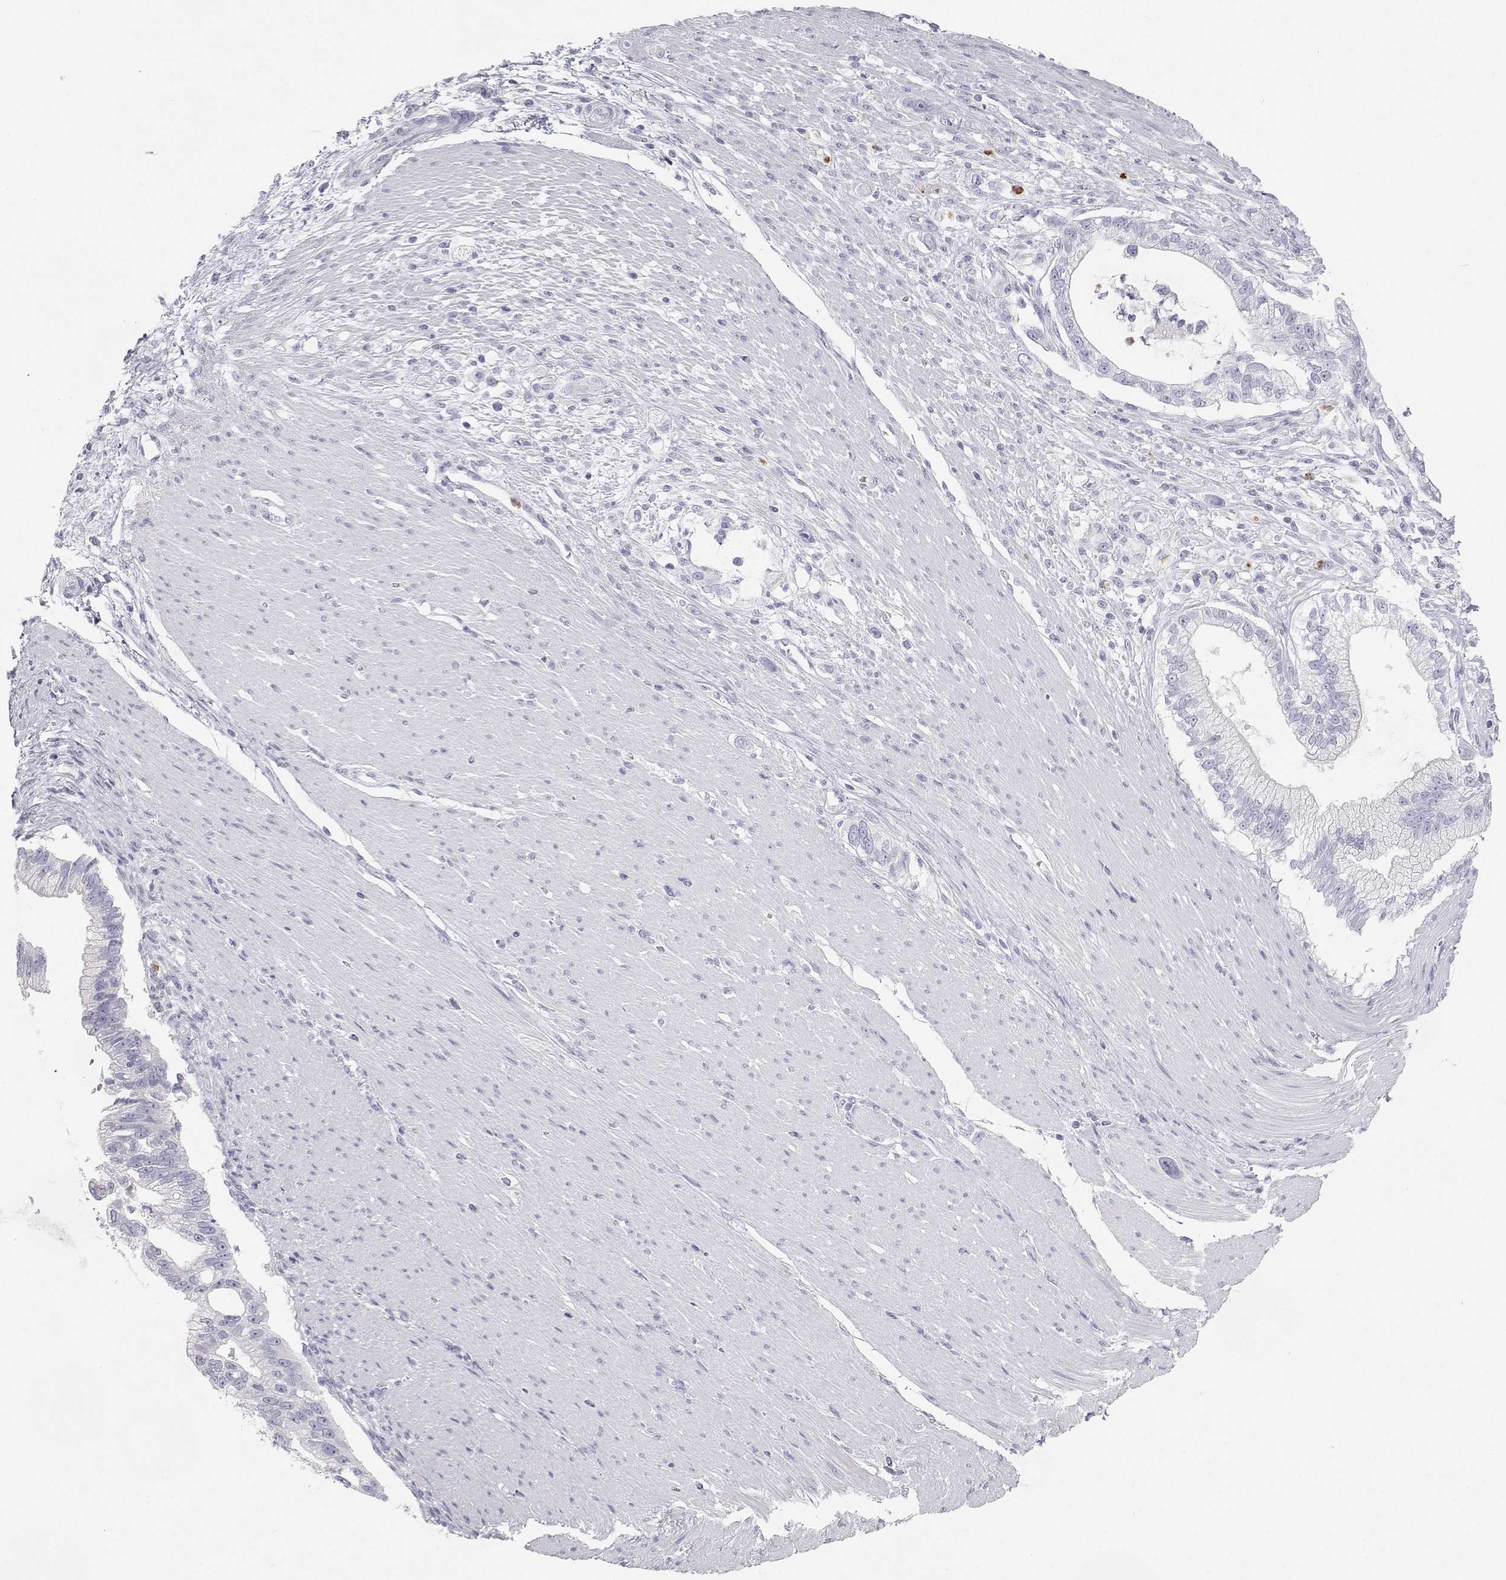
{"staining": {"intensity": "negative", "quantity": "none", "location": "none"}, "tissue": "pancreatic cancer", "cell_type": "Tumor cells", "image_type": "cancer", "snomed": [{"axis": "morphology", "description": "Adenocarcinoma, NOS"}, {"axis": "topography", "description": "Pancreas"}], "caption": "There is no significant expression in tumor cells of pancreatic cancer.", "gene": "SFTPB", "patient": {"sex": "male", "age": 70}}